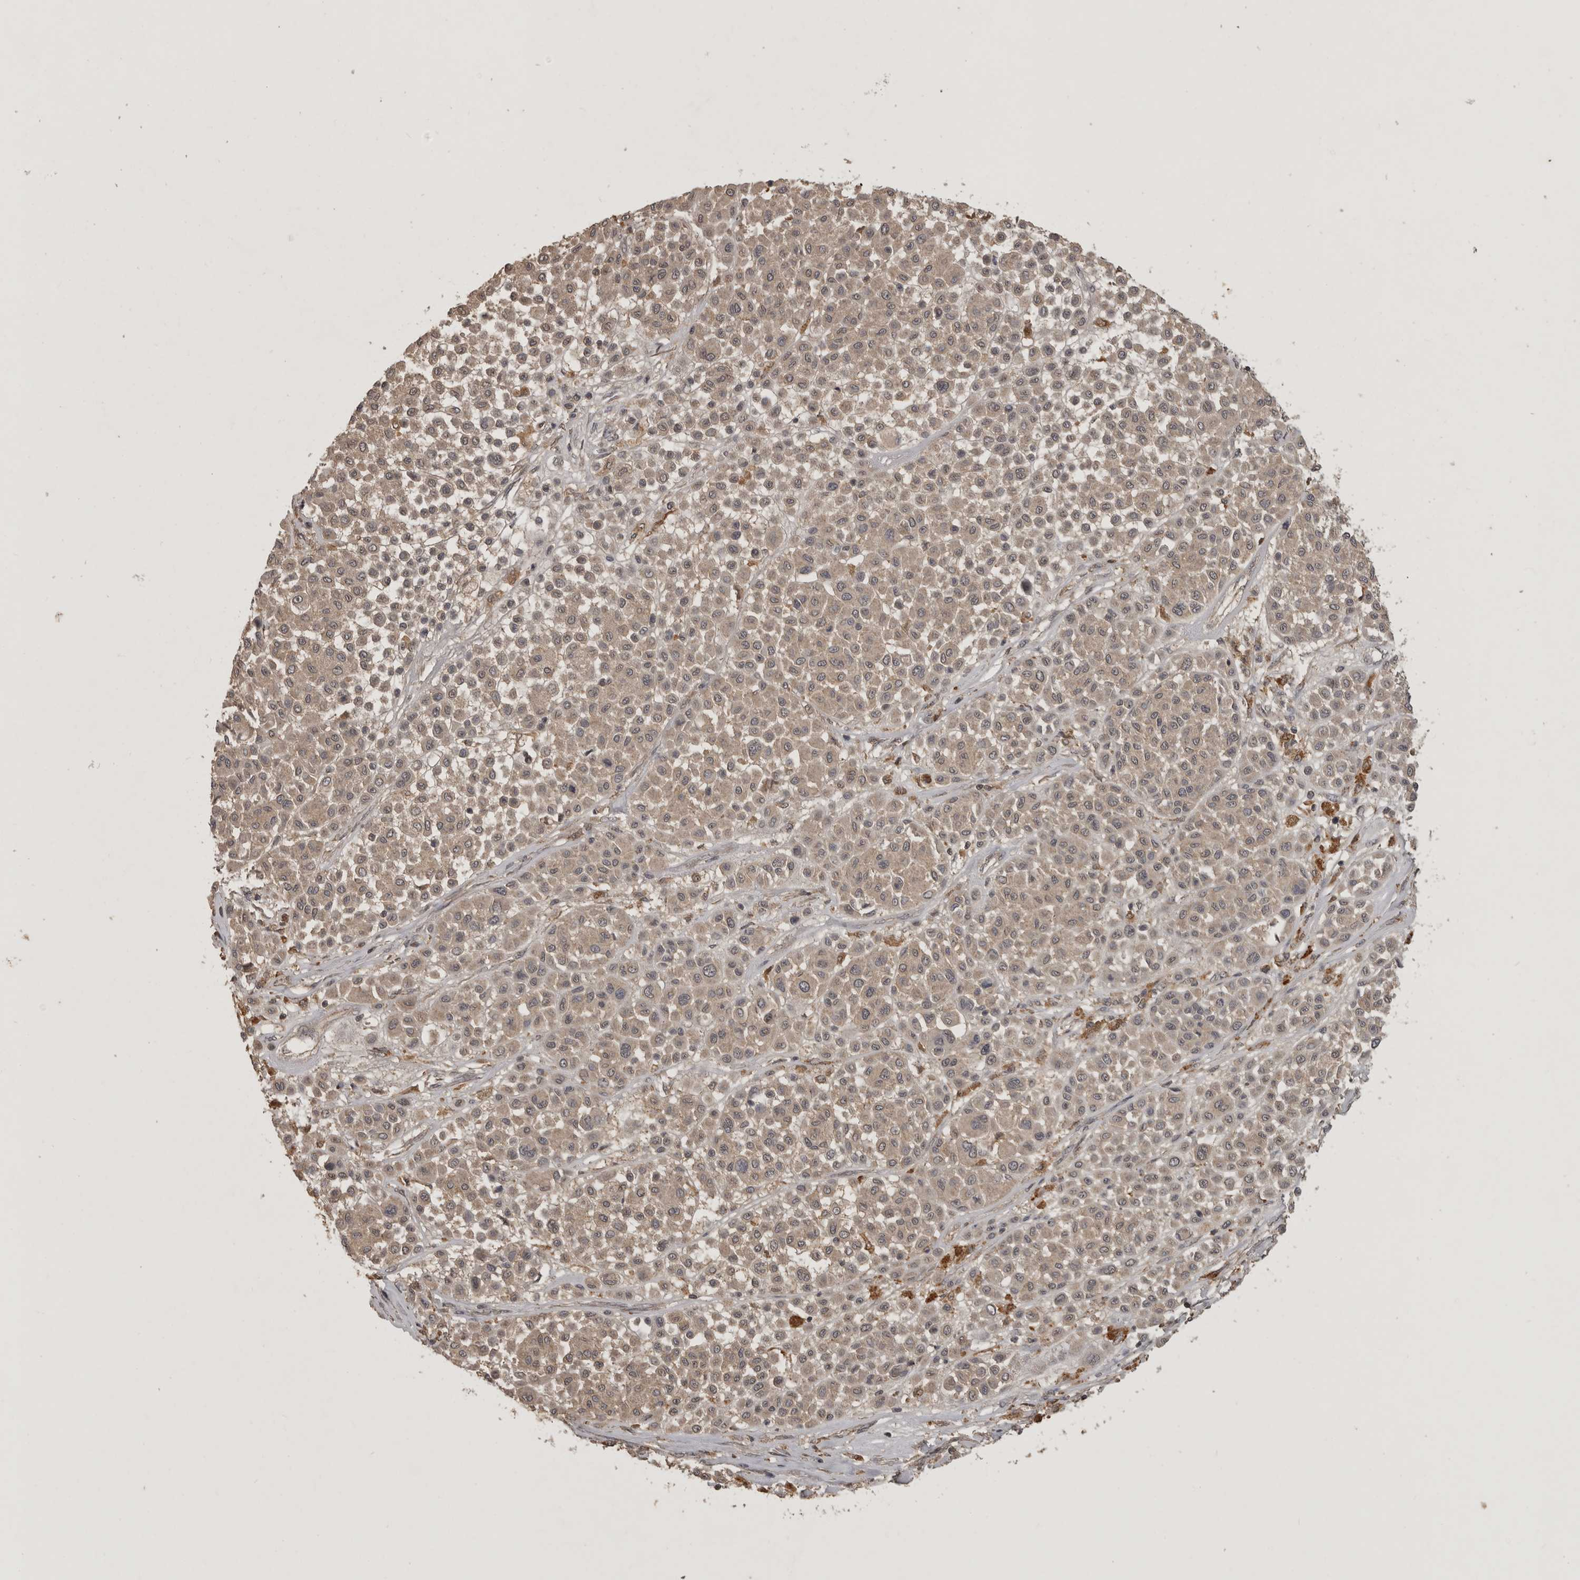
{"staining": {"intensity": "weak", "quantity": ">75%", "location": "cytoplasmic/membranous"}, "tissue": "melanoma", "cell_type": "Tumor cells", "image_type": "cancer", "snomed": [{"axis": "morphology", "description": "Malignant melanoma, Metastatic site"}, {"axis": "topography", "description": "Soft tissue"}], "caption": "DAB (3,3'-diaminobenzidine) immunohistochemical staining of melanoma displays weak cytoplasmic/membranous protein positivity in about >75% of tumor cells. The staining was performed using DAB (3,3'-diaminobenzidine), with brown indicating positive protein expression. Nuclei are stained blue with hematoxylin.", "gene": "ADAMTS4", "patient": {"sex": "male", "age": 41}}